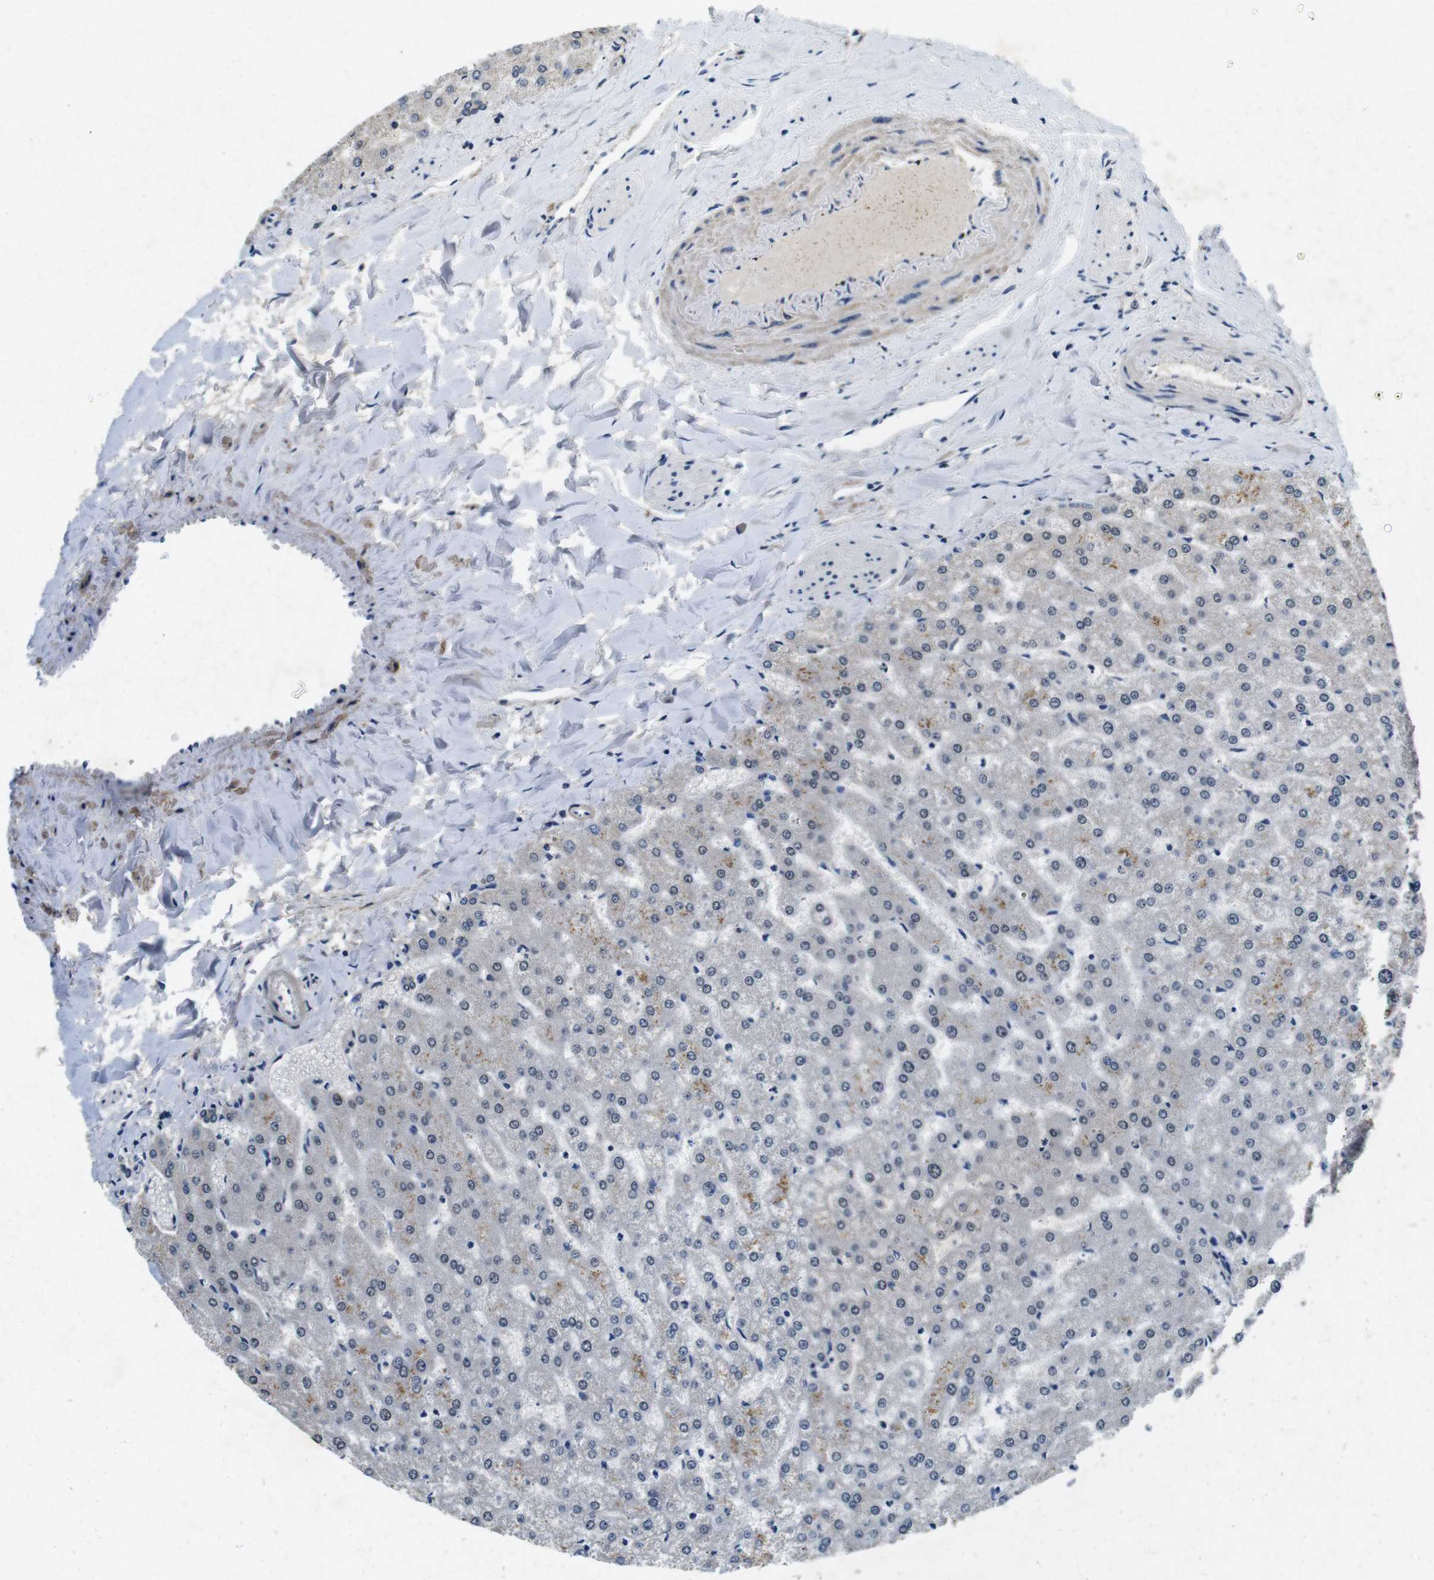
{"staining": {"intensity": "negative", "quantity": "none", "location": "none"}, "tissue": "liver", "cell_type": "Cholangiocytes", "image_type": "normal", "snomed": [{"axis": "morphology", "description": "Normal tissue, NOS"}, {"axis": "topography", "description": "Liver"}], "caption": "A high-resolution image shows immunohistochemistry (IHC) staining of benign liver, which exhibits no significant staining in cholangiocytes.", "gene": "DTNA", "patient": {"sex": "female", "age": 32}}